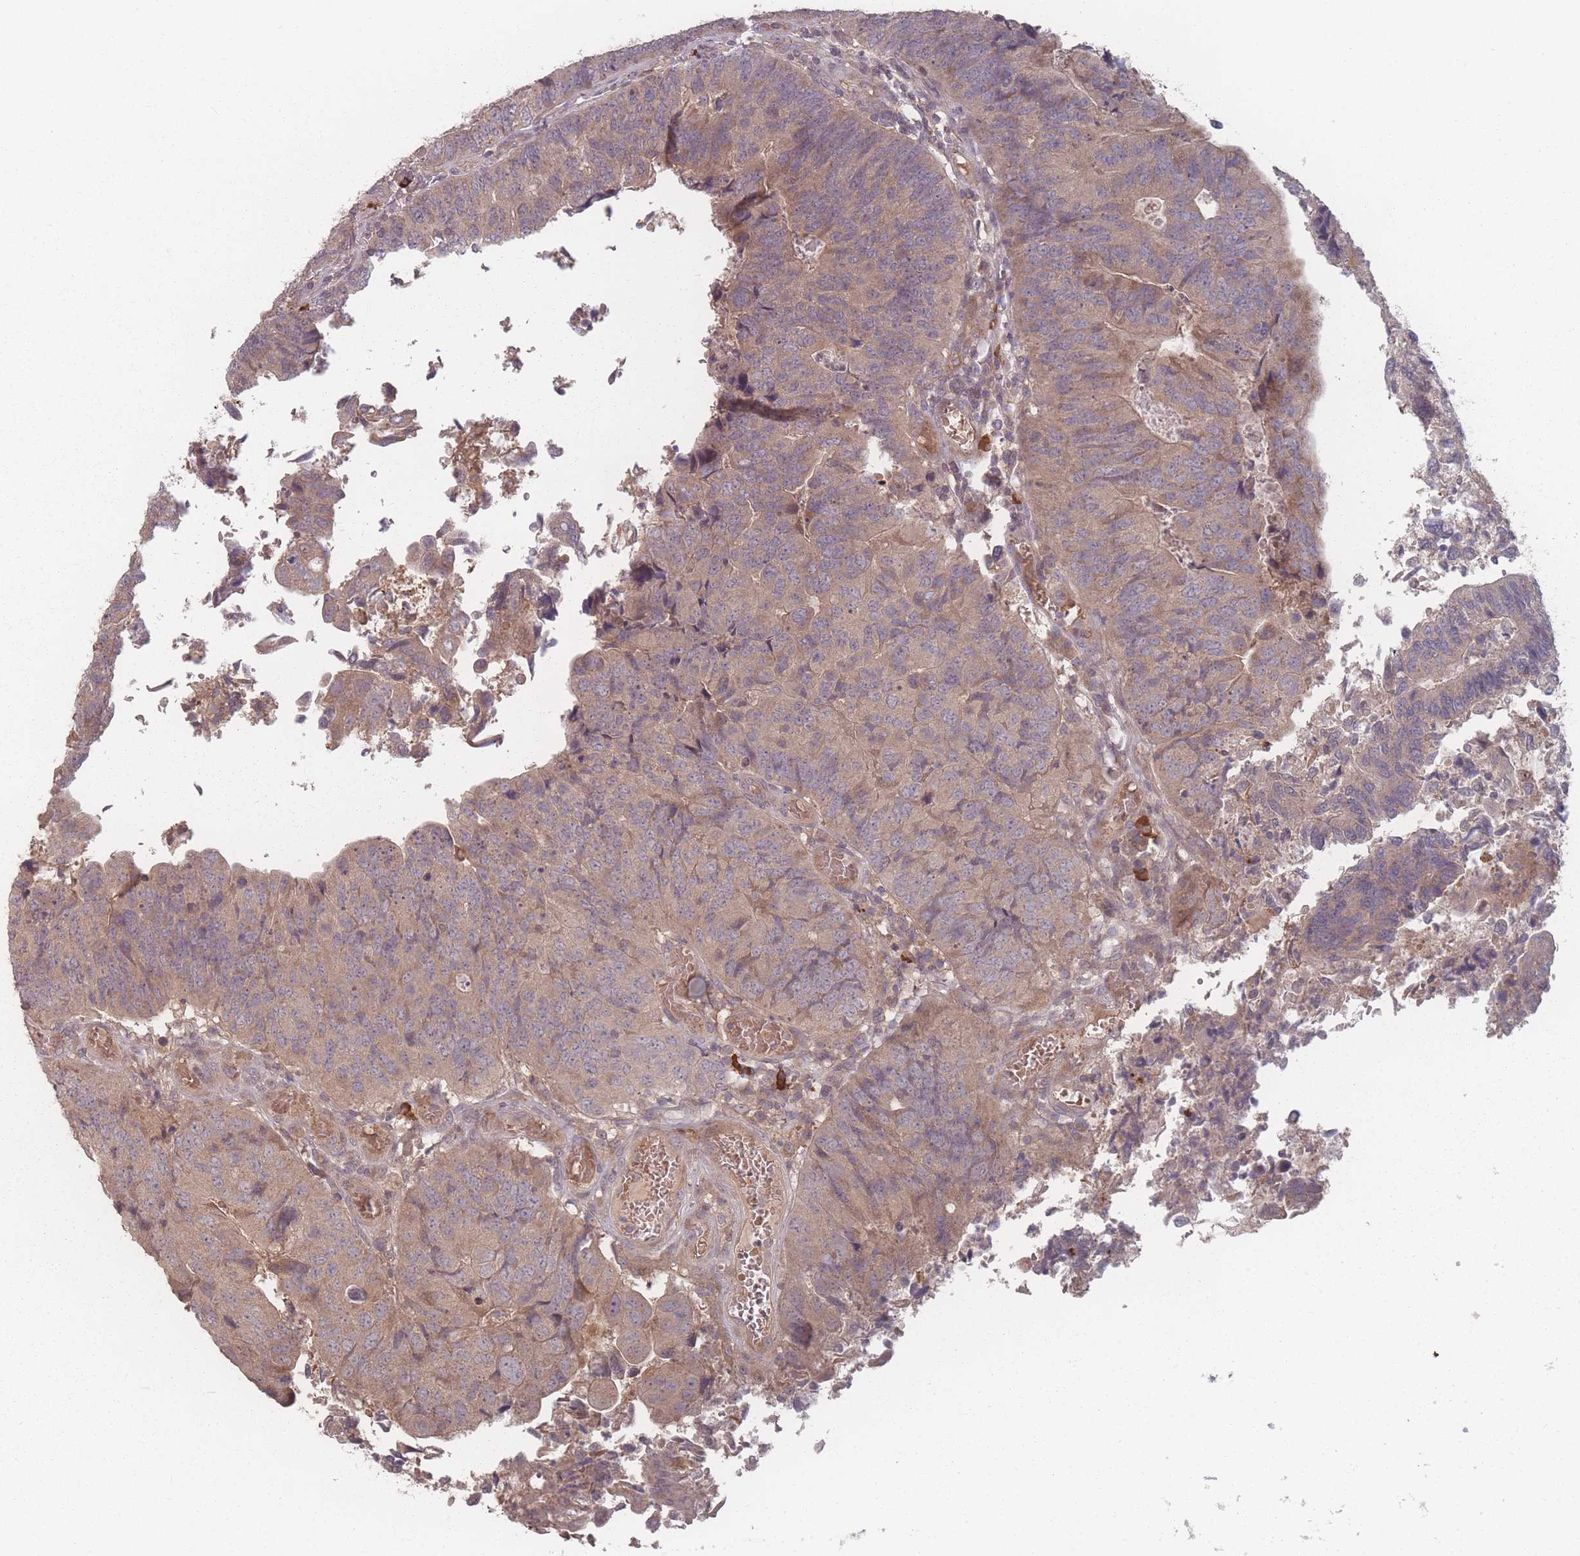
{"staining": {"intensity": "weak", "quantity": ">75%", "location": "cytoplasmic/membranous"}, "tissue": "colorectal cancer", "cell_type": "Tumor cells", "image_type": "cancer", "snomed": [{"axis": "morphology", "description": "Adenocarcinoma, NOS"}, {"axis": "topography", "description": "Colon"}], "caption": "IHC image of colorectal cancer (adenocarcinoma) stained for a protein (brown), which reveals low levels of weak cytoplasmic/membranous expression in about >75% of tumor cells.", "gene": "HAGH", "patient": {"sex": "female", "age": 67}}